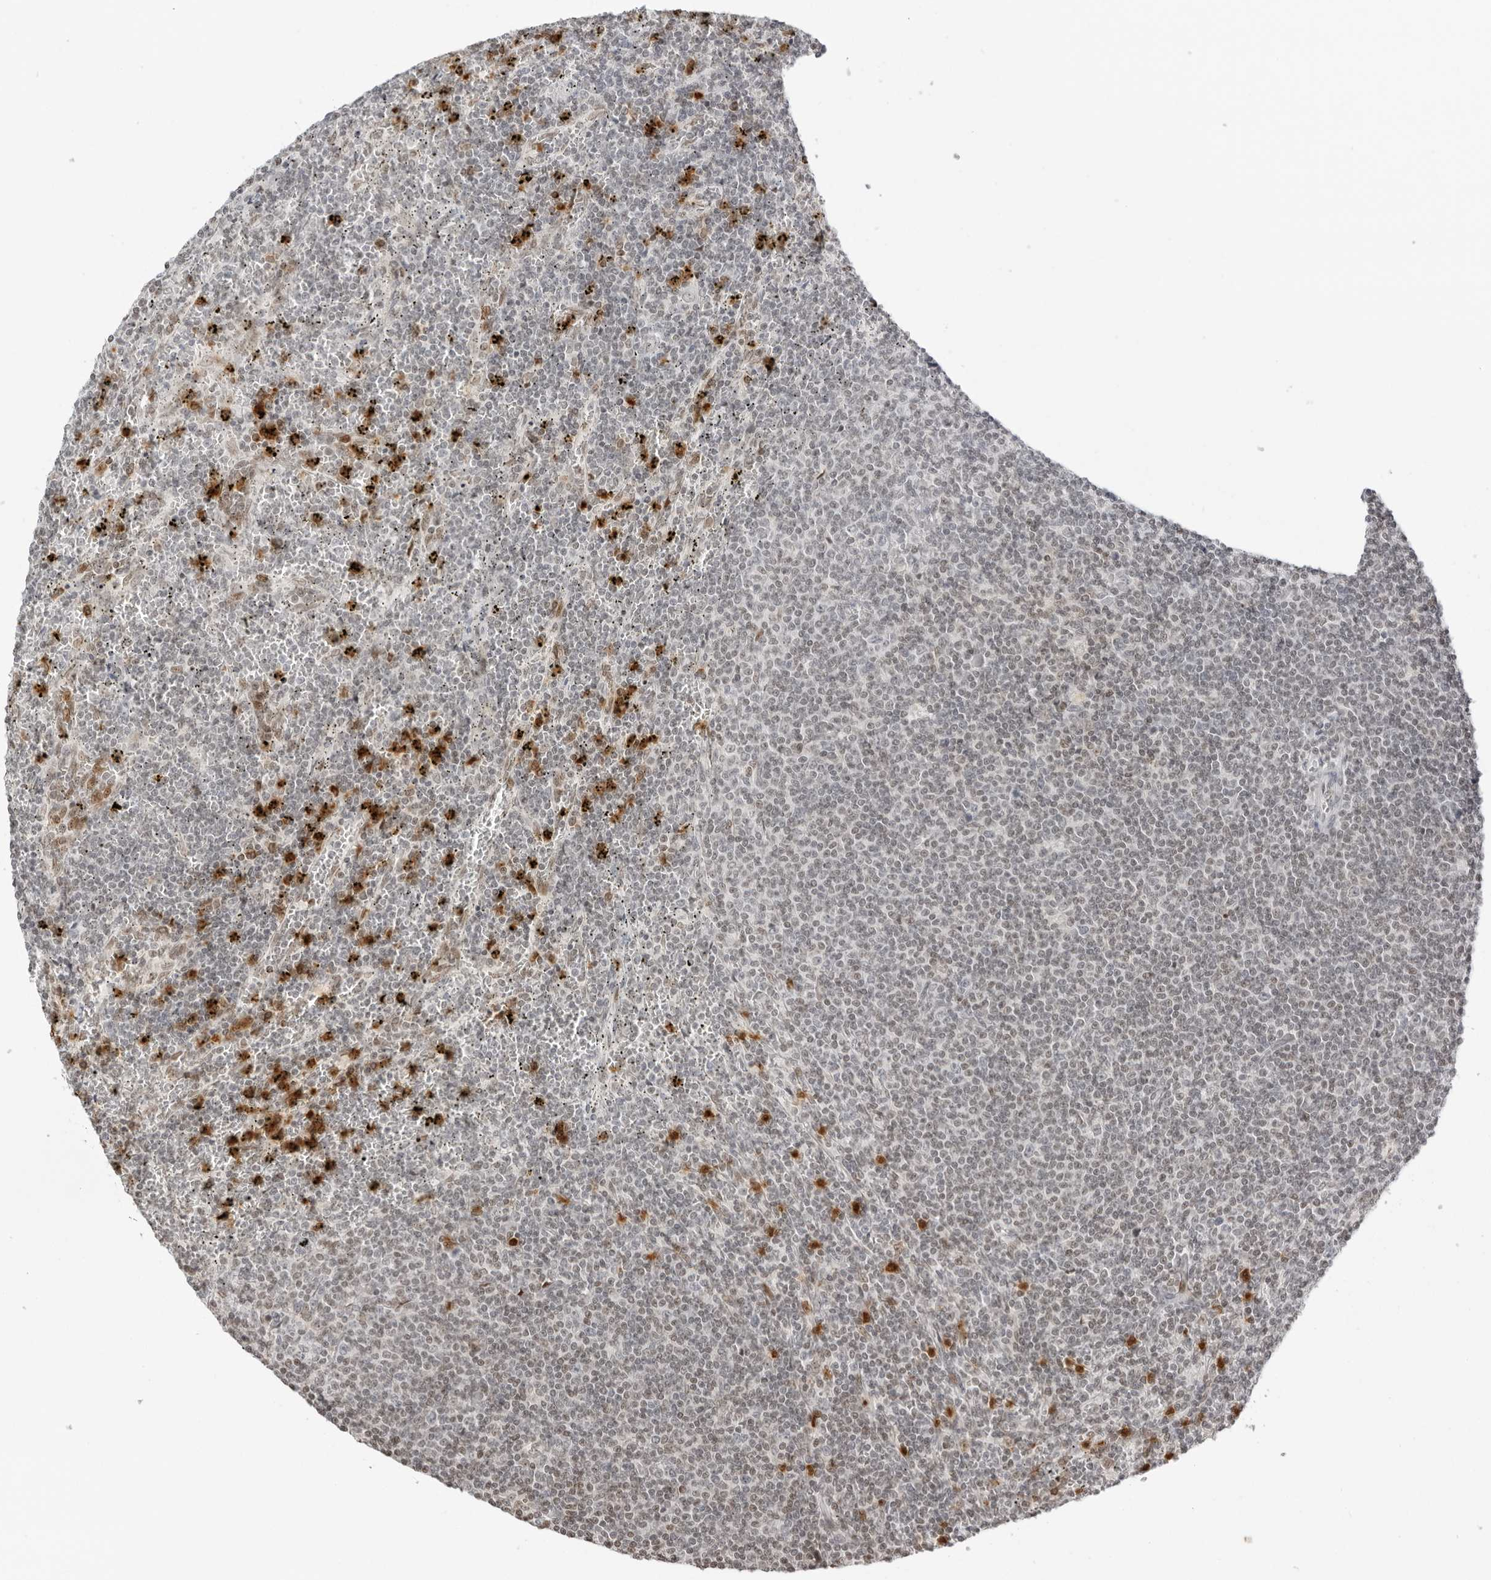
{"staining": {"intensity": "weak", "quantity": "<25%", "location": "nuclear"}, "tissue": "lymphoma", "cell_type": "Tumor cells", "image_type": "cancer", "snomed": [{"axis": "morphology", "description": "Malignant lymphoma, non-Hodgkin's type, Low grade"}, {"axis": "topography", "description": "Spleen"}], "caption": "Tumor cells are negative for brown protein staining in low-grade malignant lymphoma, non-Hodgkin's type.", "gene": "RNF146", "patient": {"sex": "female", "age": 50}}